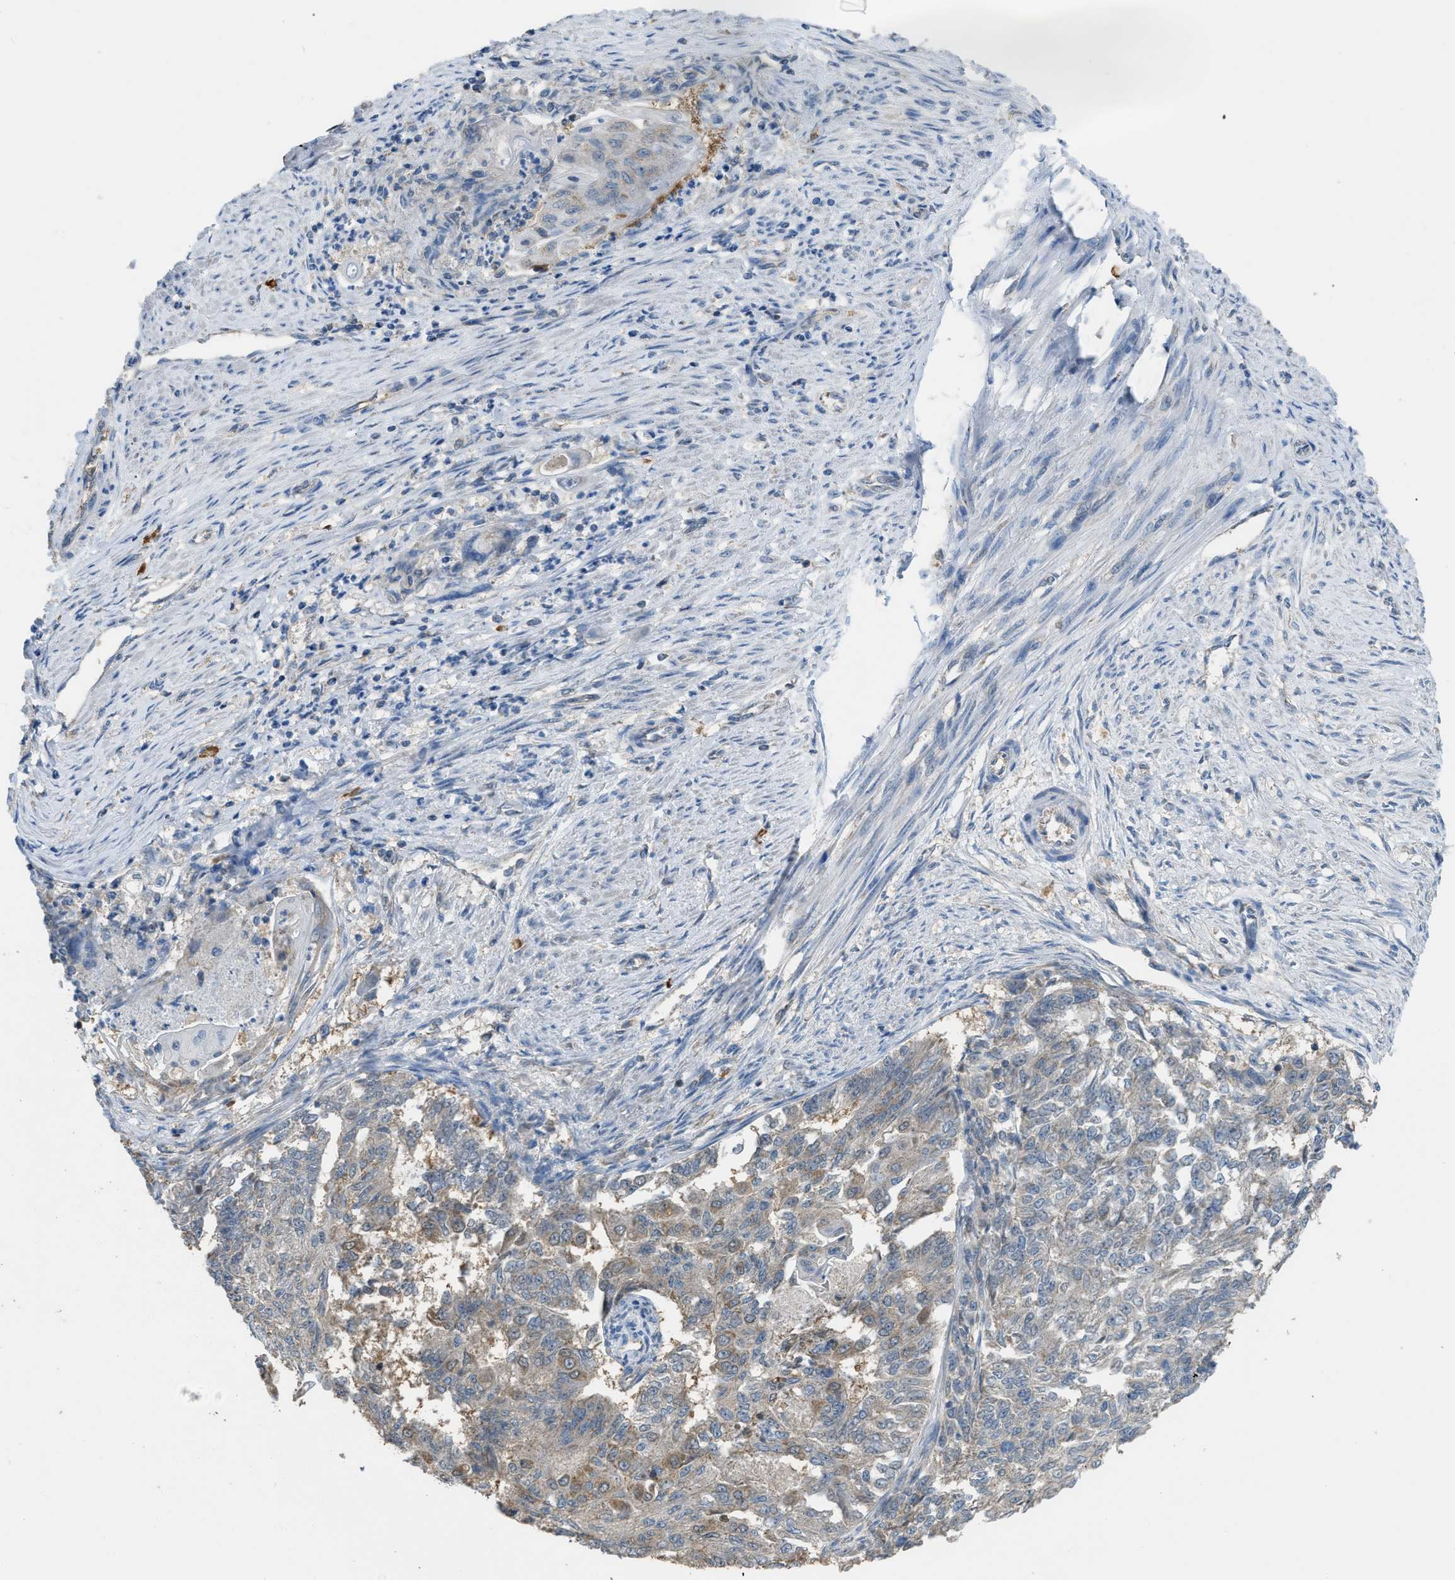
{"staining": {"intensity": "weak", "quantity": "25%-75%", "location": "cytoplasmic/membranous"}, "tissue": "endometrial cancer", "cell_type": "Tumor cells", "image_type": "cancer", "snomed": [{"axis": "morphology", "description": "Adenocarcinoma, NOS"}, {"axis": "topography", "description": "Endometrium"}], "caption": "Tumor cells demonstrate weak cytoplasmic/membranous staining in about 25%-75% of cells in endometrial cancer (adenocarcinoma).", "gene": "ETFB", "patient": {"sex": "female", "age": 32}}